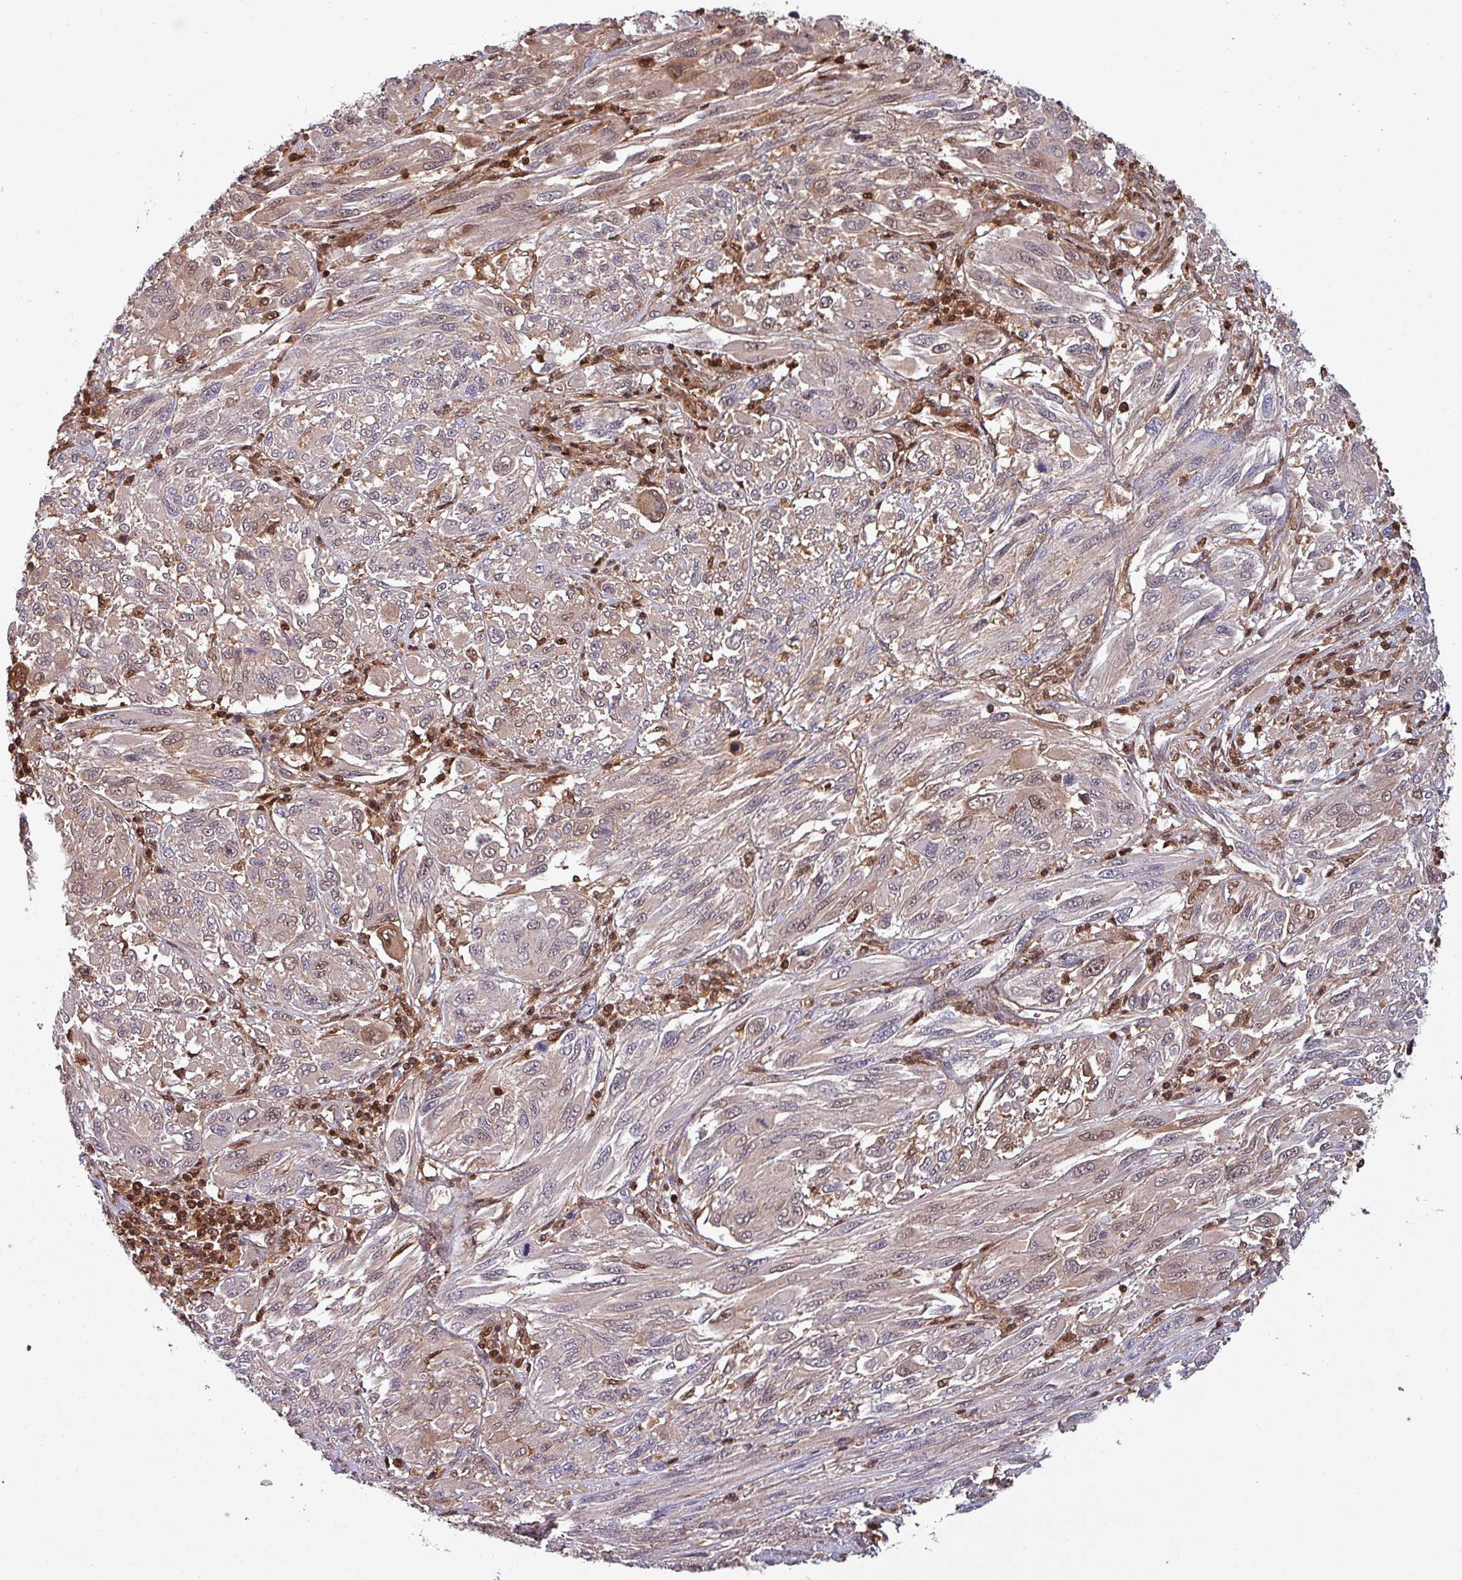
{"staining": {"intensity": "weak", "quantity": "<25%", "location": "nuclear"}, "tissue": "melanoma", "cell_type": "Tumor cells", "image_type": "cancer", "snomed": [{"axis": "morphology", "description": "Malignant melanoma, NOS"}, {"axis": "topography", "description": "Skin"}], "caption": "The immunohistochemistry (IHC) histopathology image has no significant expression in tumor cells of melanoma tissue.", "gene": "PSMB8", "patient": {"sex": "female", "age": 91}}